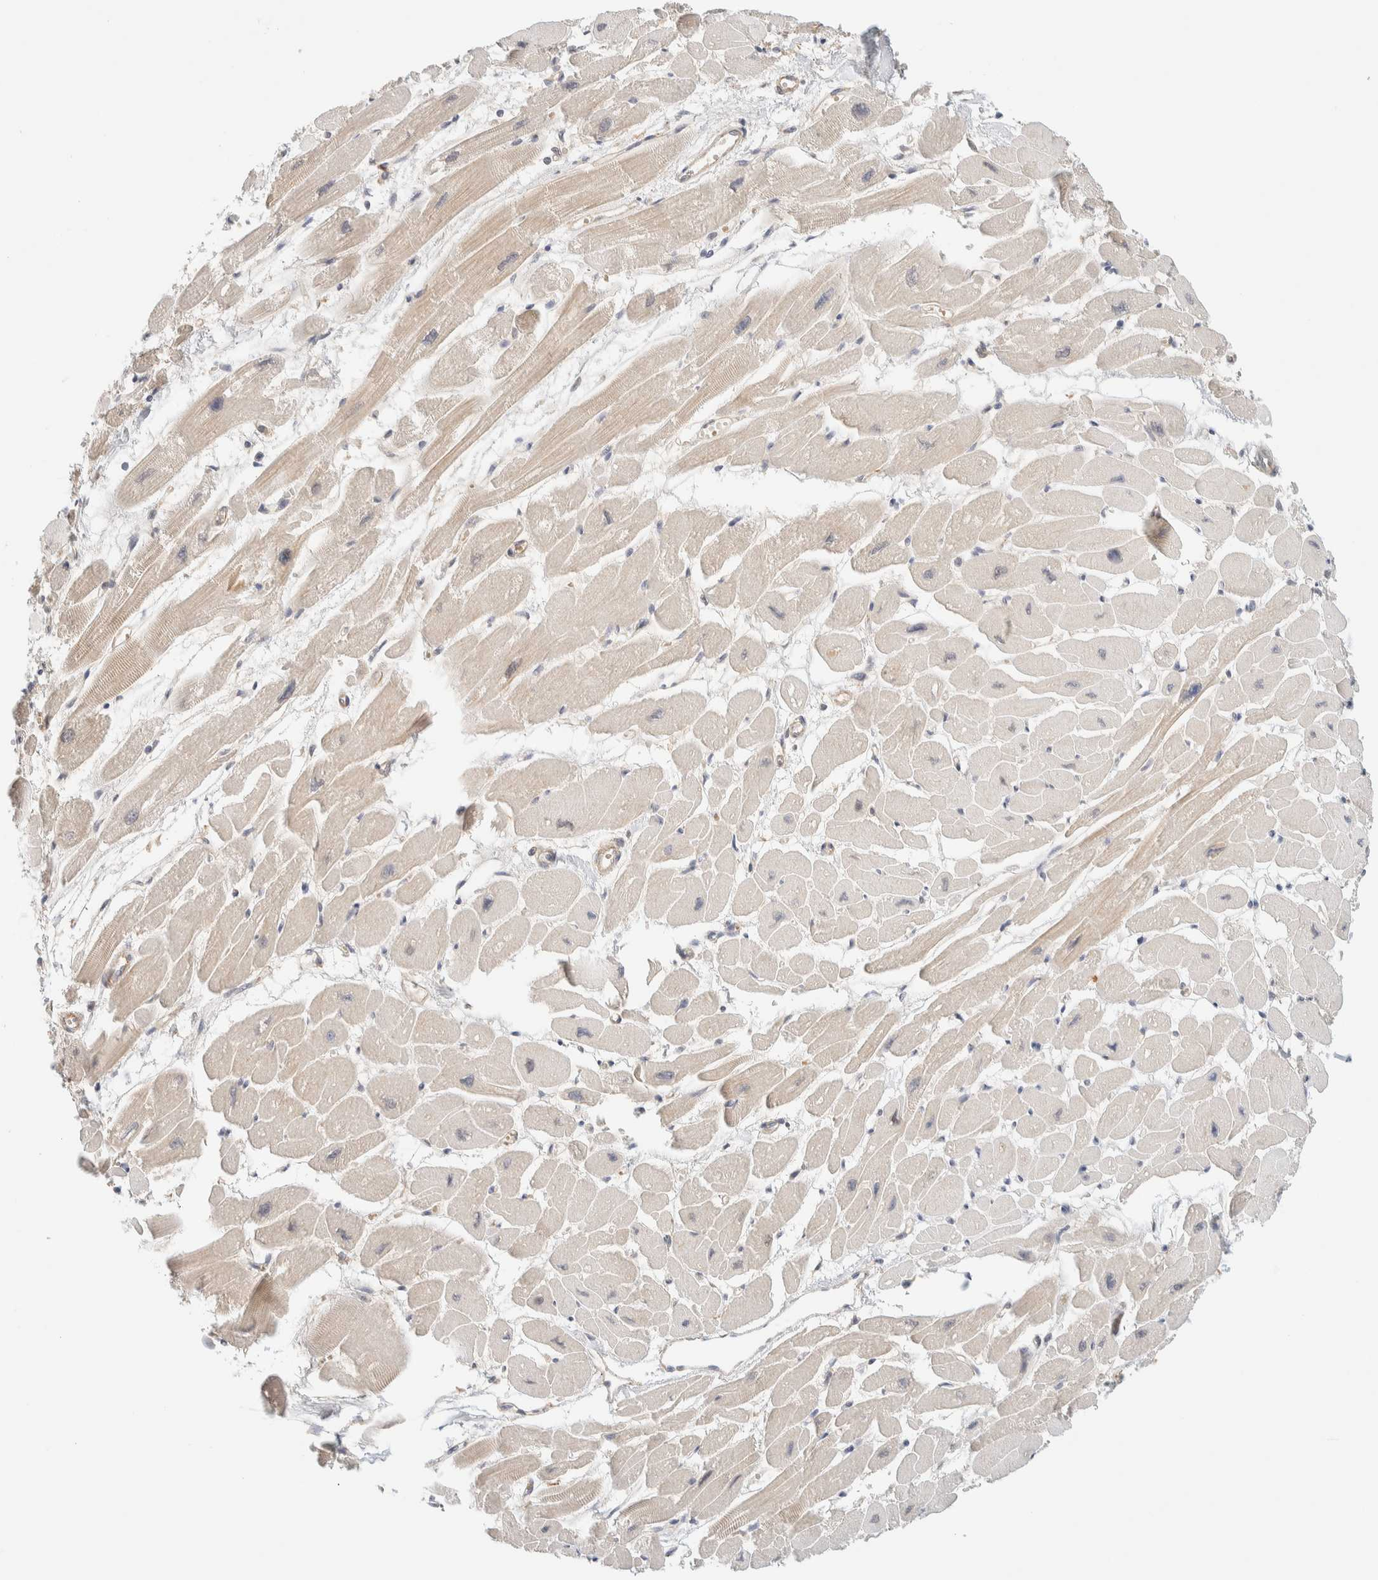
{"staining": {"intensity": "weak", "quantity": ">75%", "location": "cytoplasmic/membranous"}, "tissue": "heart muscle", "cell_type": "Cardiomyocytes", "image_type": "normal", "snomed": [{"axis": "morphology", "description": "Normal tissue, NOS"}, {"axis": "topography", "description": "Heart"}], "caption": "IHC of benign heart muscle displays low levels of weak cytoplasmic/membranous positivity in about >75% of cardiomyocytes. The staining was performed using DAB (3,3'-diaminobenzidine) to visualize the protein expression in brown, while the nuclei were stained in blue with hematoxylin (Magnification: 20x).", "gene": "FAT1", "patient": {"sex": "female", "age": 54}}